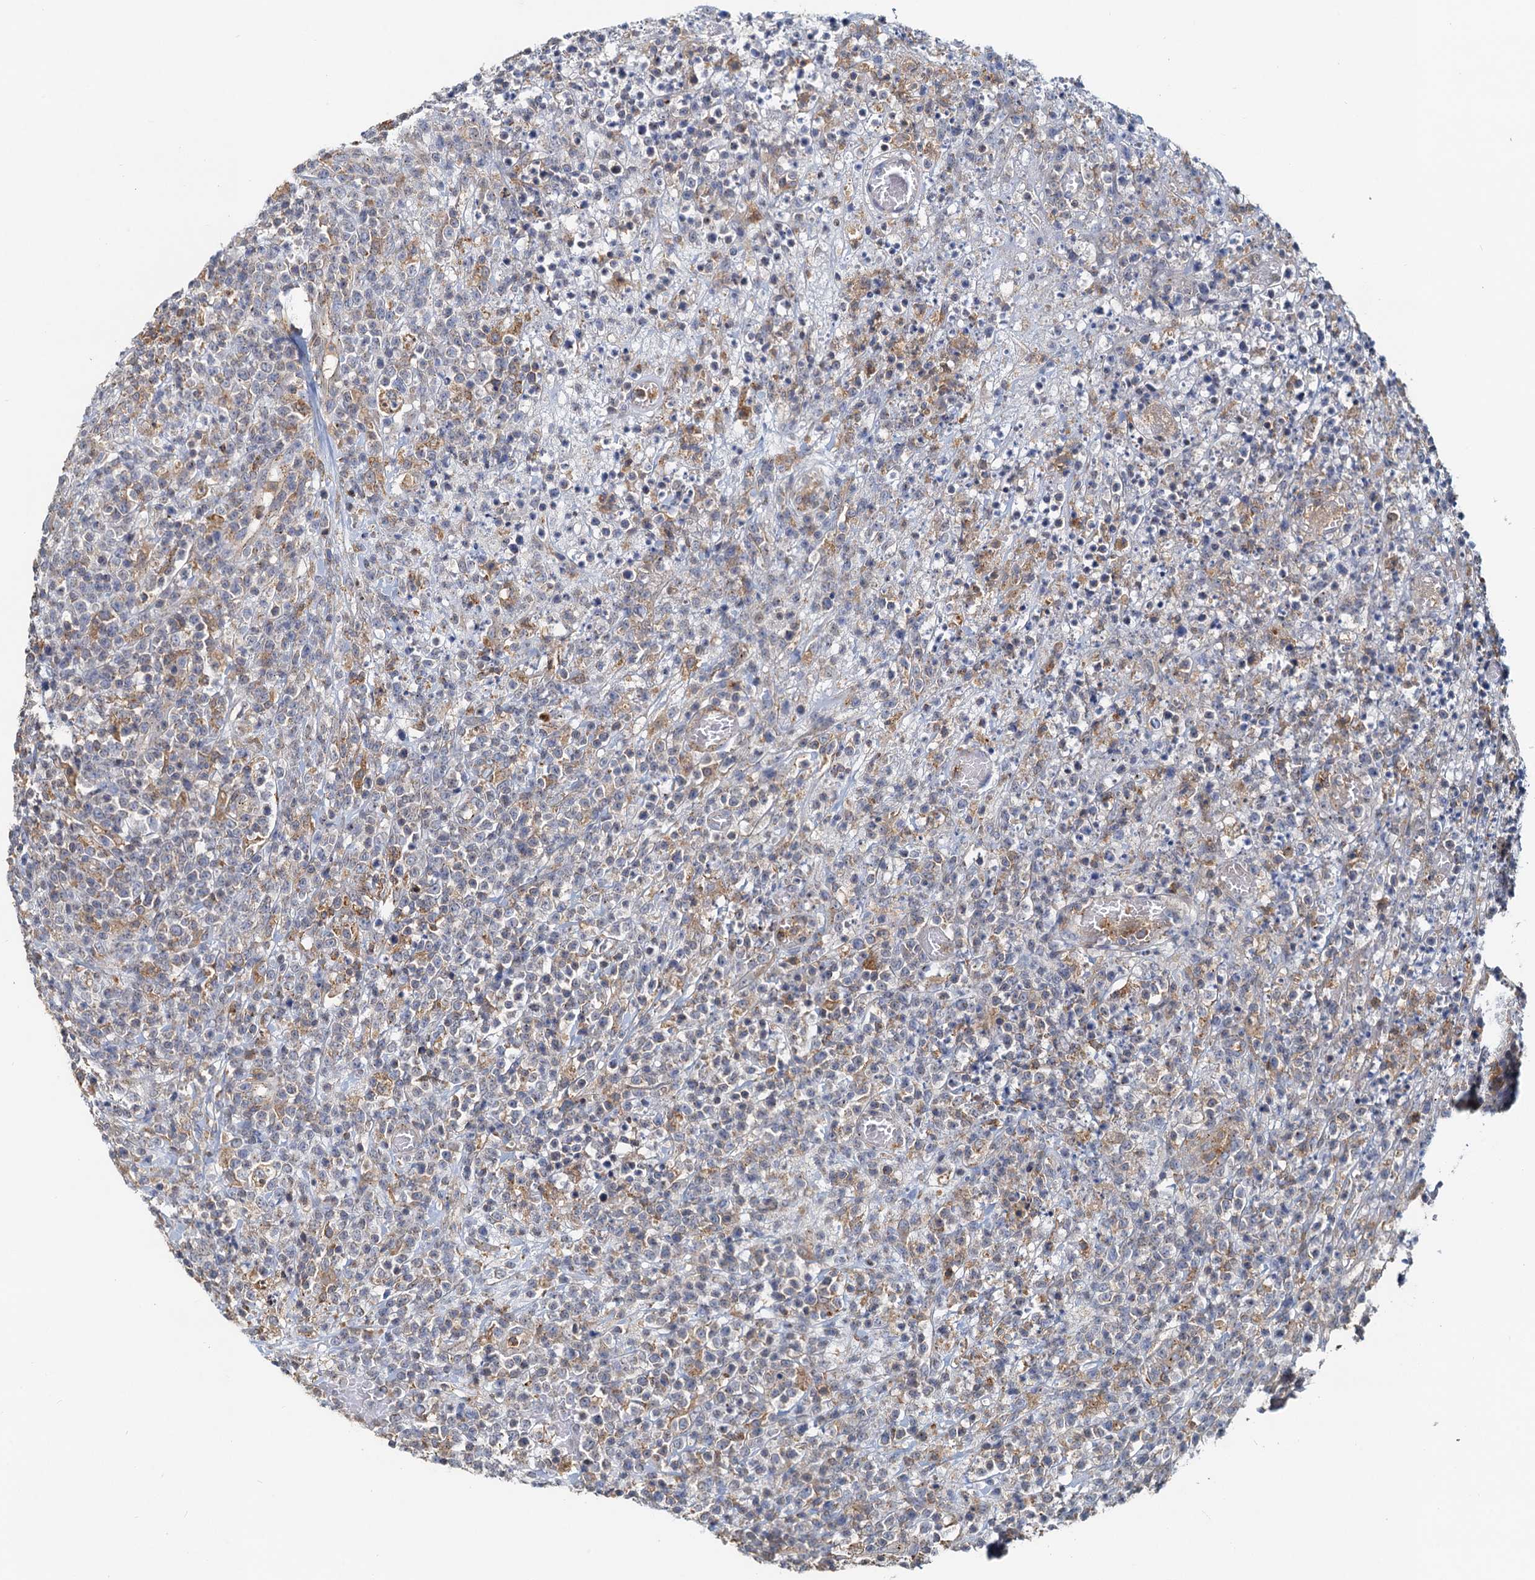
{"staining": {"intensity": "weak", "quantity": "<25%", "location": "cytoplasmic/membranous"}, "tissue": "lymphoma", "cell_type": "Tumor cells", "image_type": "cancer", "snomed": [{"axis": "morphology", "description": "Malignant lymphoma, non-Hodgkin's type, High grade"}, {"axis": "topography", "description": "Colon"}], "caption": "Immunohistochemistry of lymphoma reveals no positivity in tumor cells.", "gene": "TOLLIP", "patient": {"sex": "female", "age": 53}}